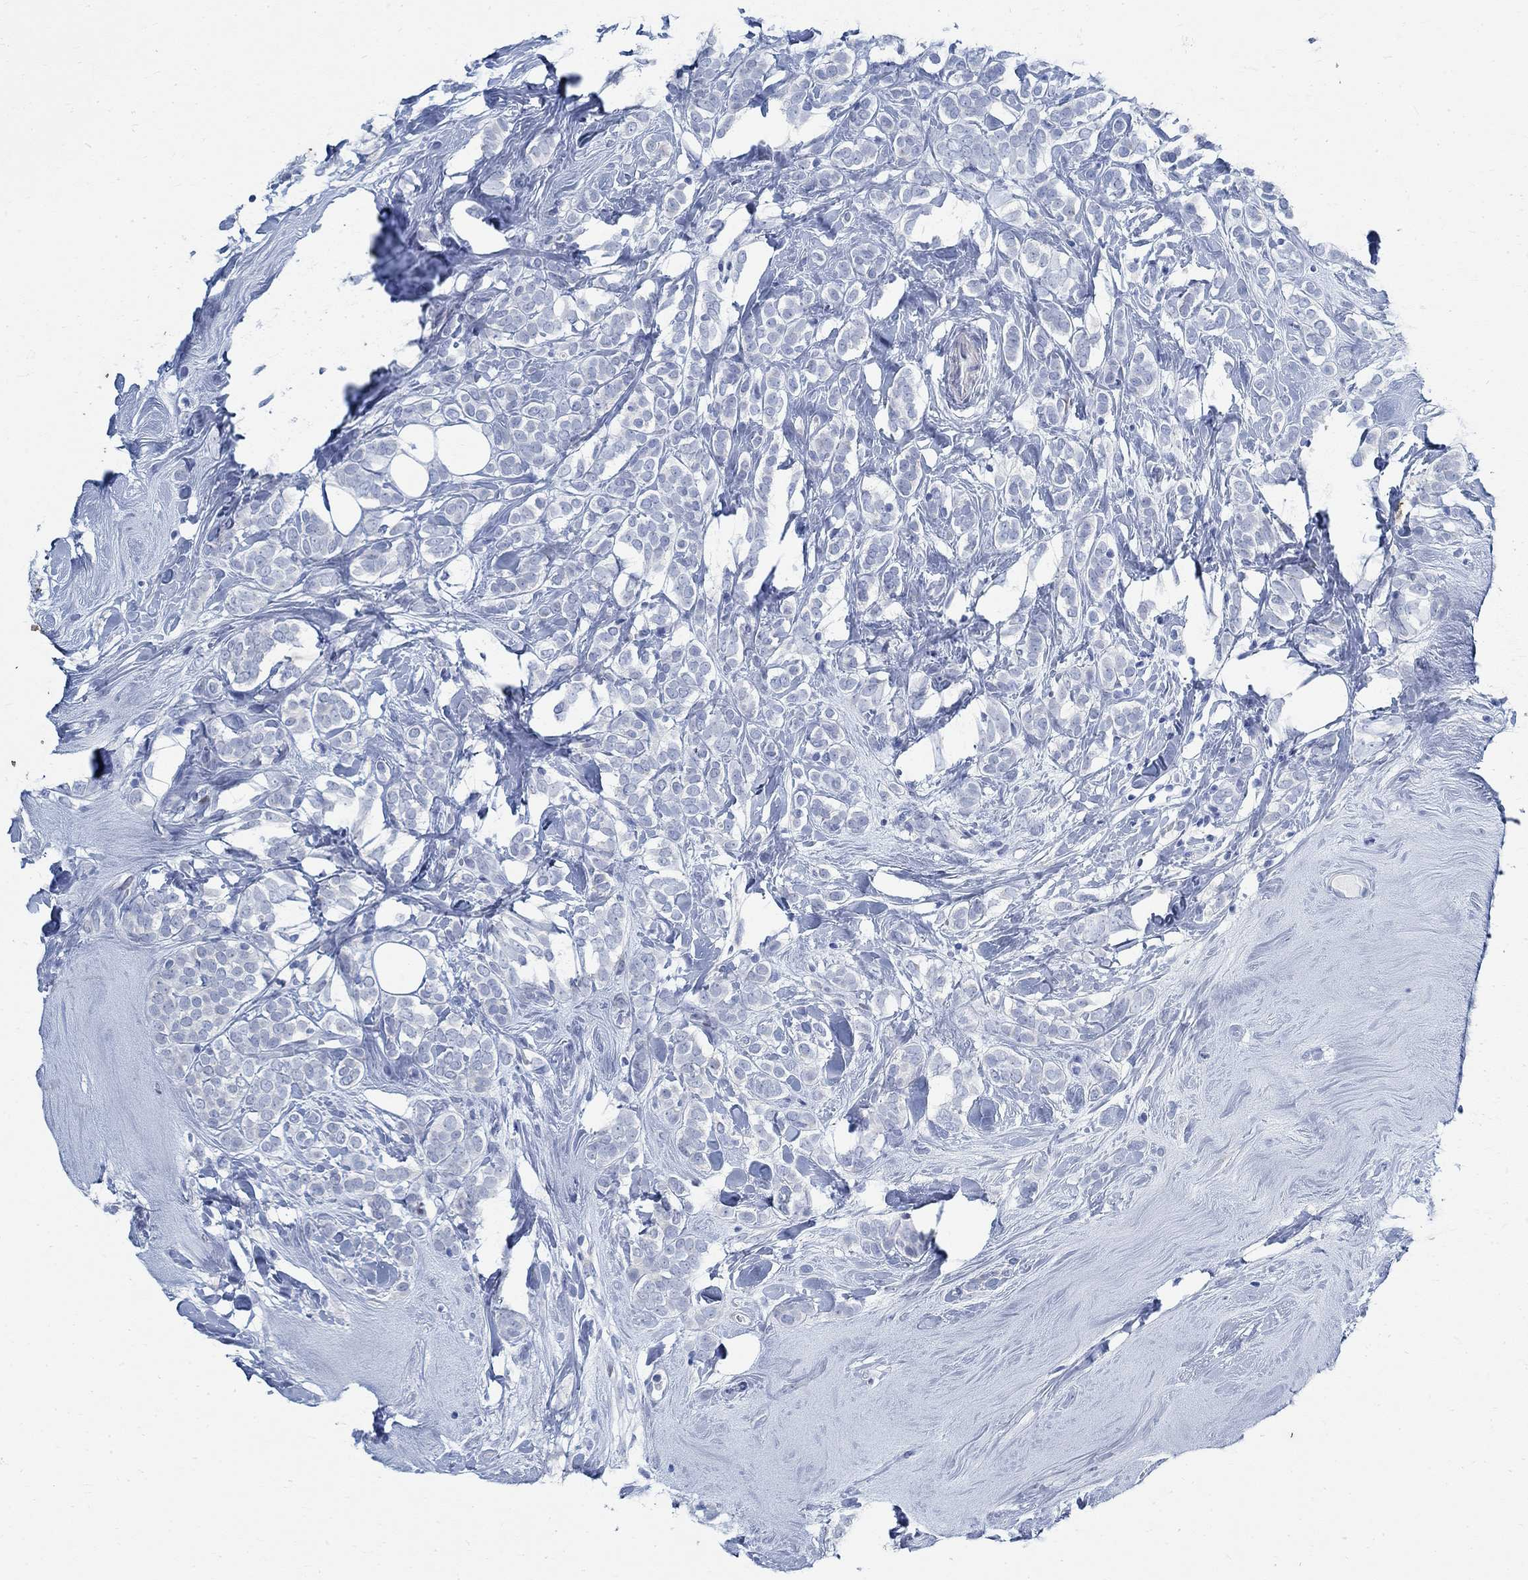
{"staining": {"intensity": "negative", "quantity": "none", "location": "none"}, "tissue": "breast cancer", "cell_type": "Tumor cells", "image_type": "cancer", "snomed": [{"axis": "morphology", "description": "Lobular carcinoma"}, {"axis": "topography", "description": "Breast"}], "caption": "There is no significant positivity in tumor cells of breast cancer.", "gene": "RBM20", "patient": {"sex": "female", "age": 49}}